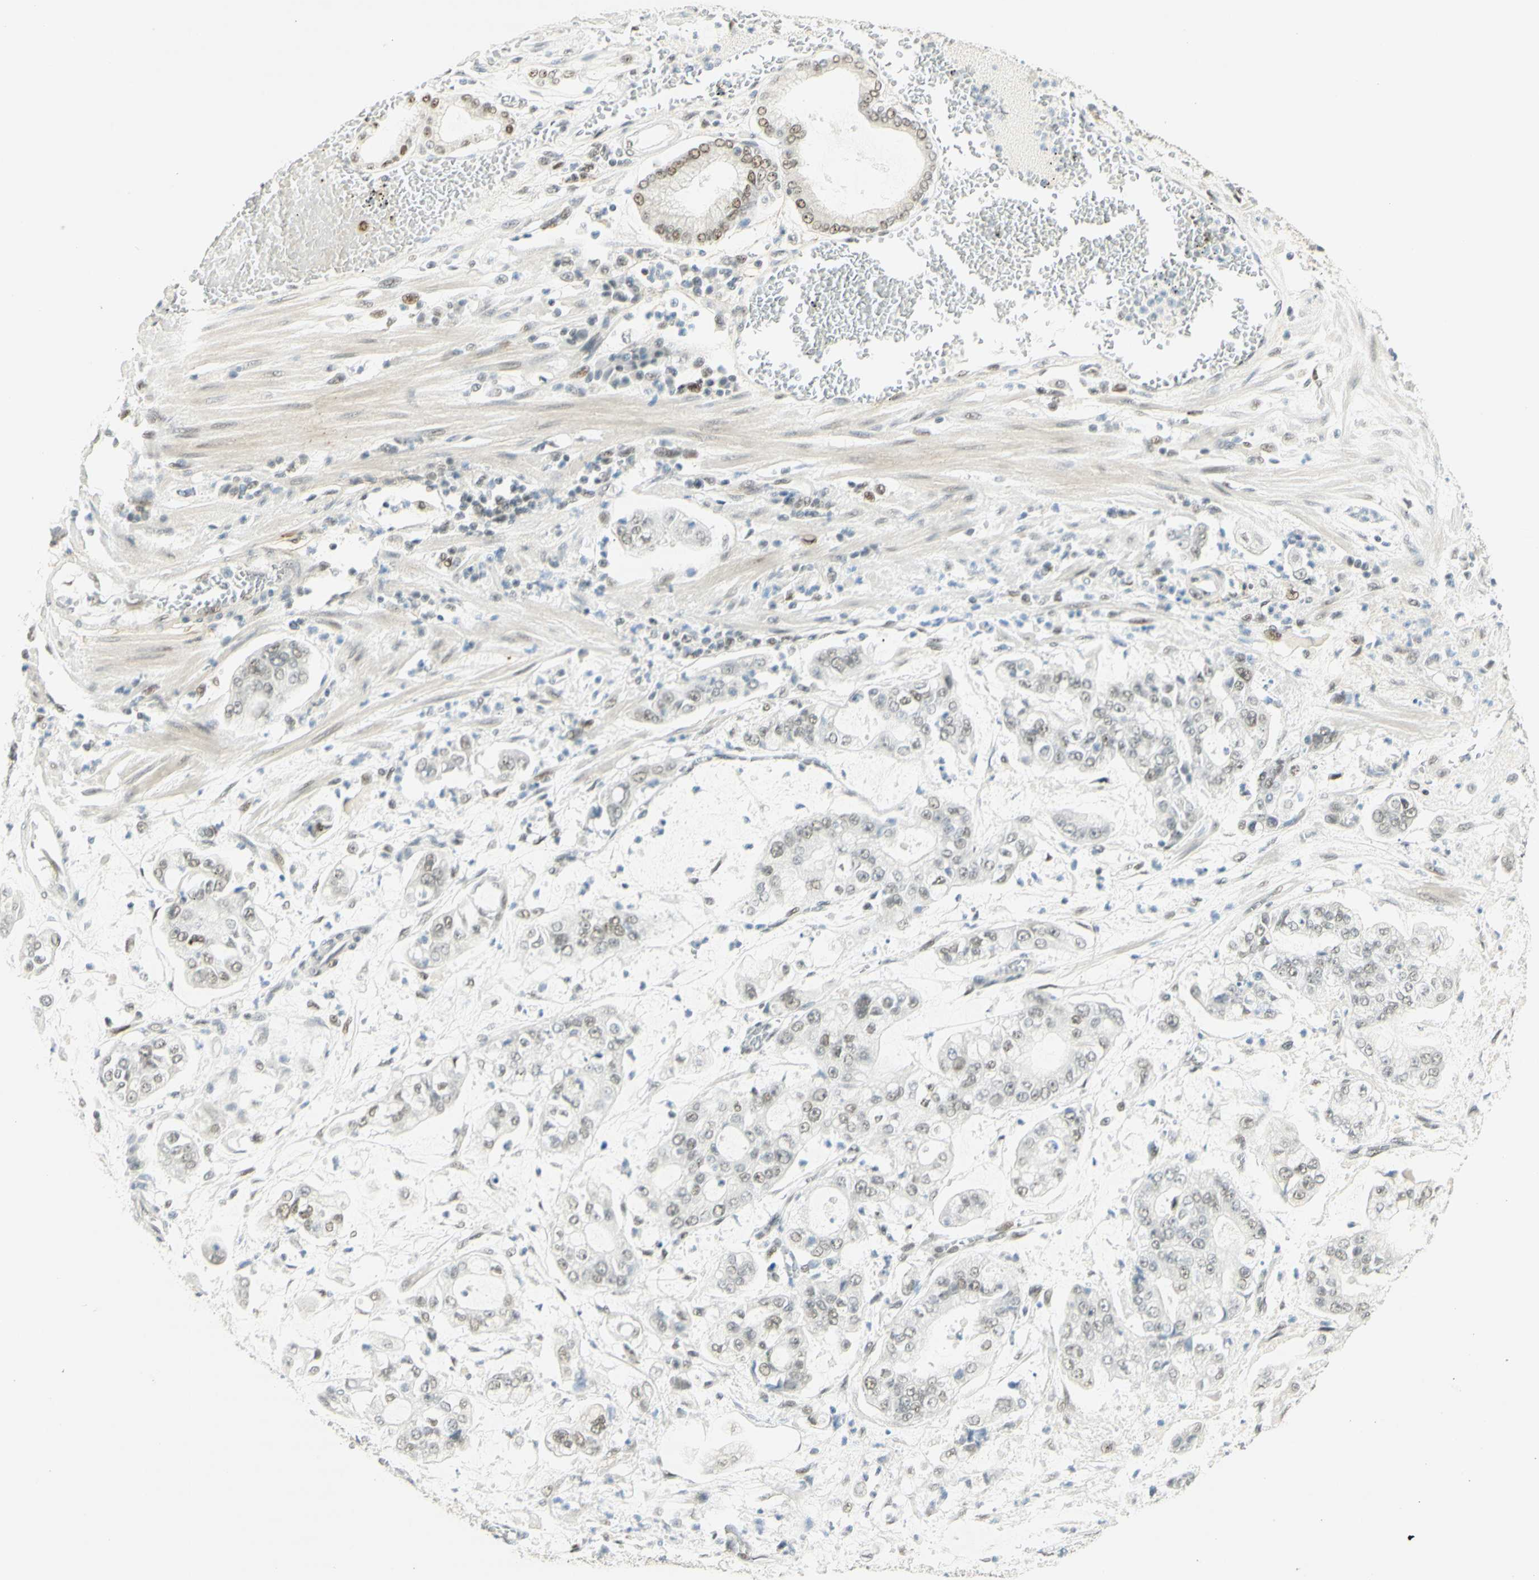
{"staining": {"intensity": "weak", "quantity": ">75%", "location": "nuclear"}, "tissue": "stomach cancer", "cell_type": "Tumor cells", "image_type": "cancer", "snomed": [{"axis": "morphology", "description": "Adenocarcinoma, NOS"}, {"axis": "topography", "description": "Stomach"}], "caption": "High-magnification brightfield microscopy of adenocarcinoma (stomach) stained with DAB (3,3'-diaminobenzidine) (brown) and counterstained with hematoxylin (blue). tumor cells exhibit weak nuclear positivity is appreciated in approximately>75% of cells.", "gene": "PMS2", "patient": {"sex": "male", "age": 76}}